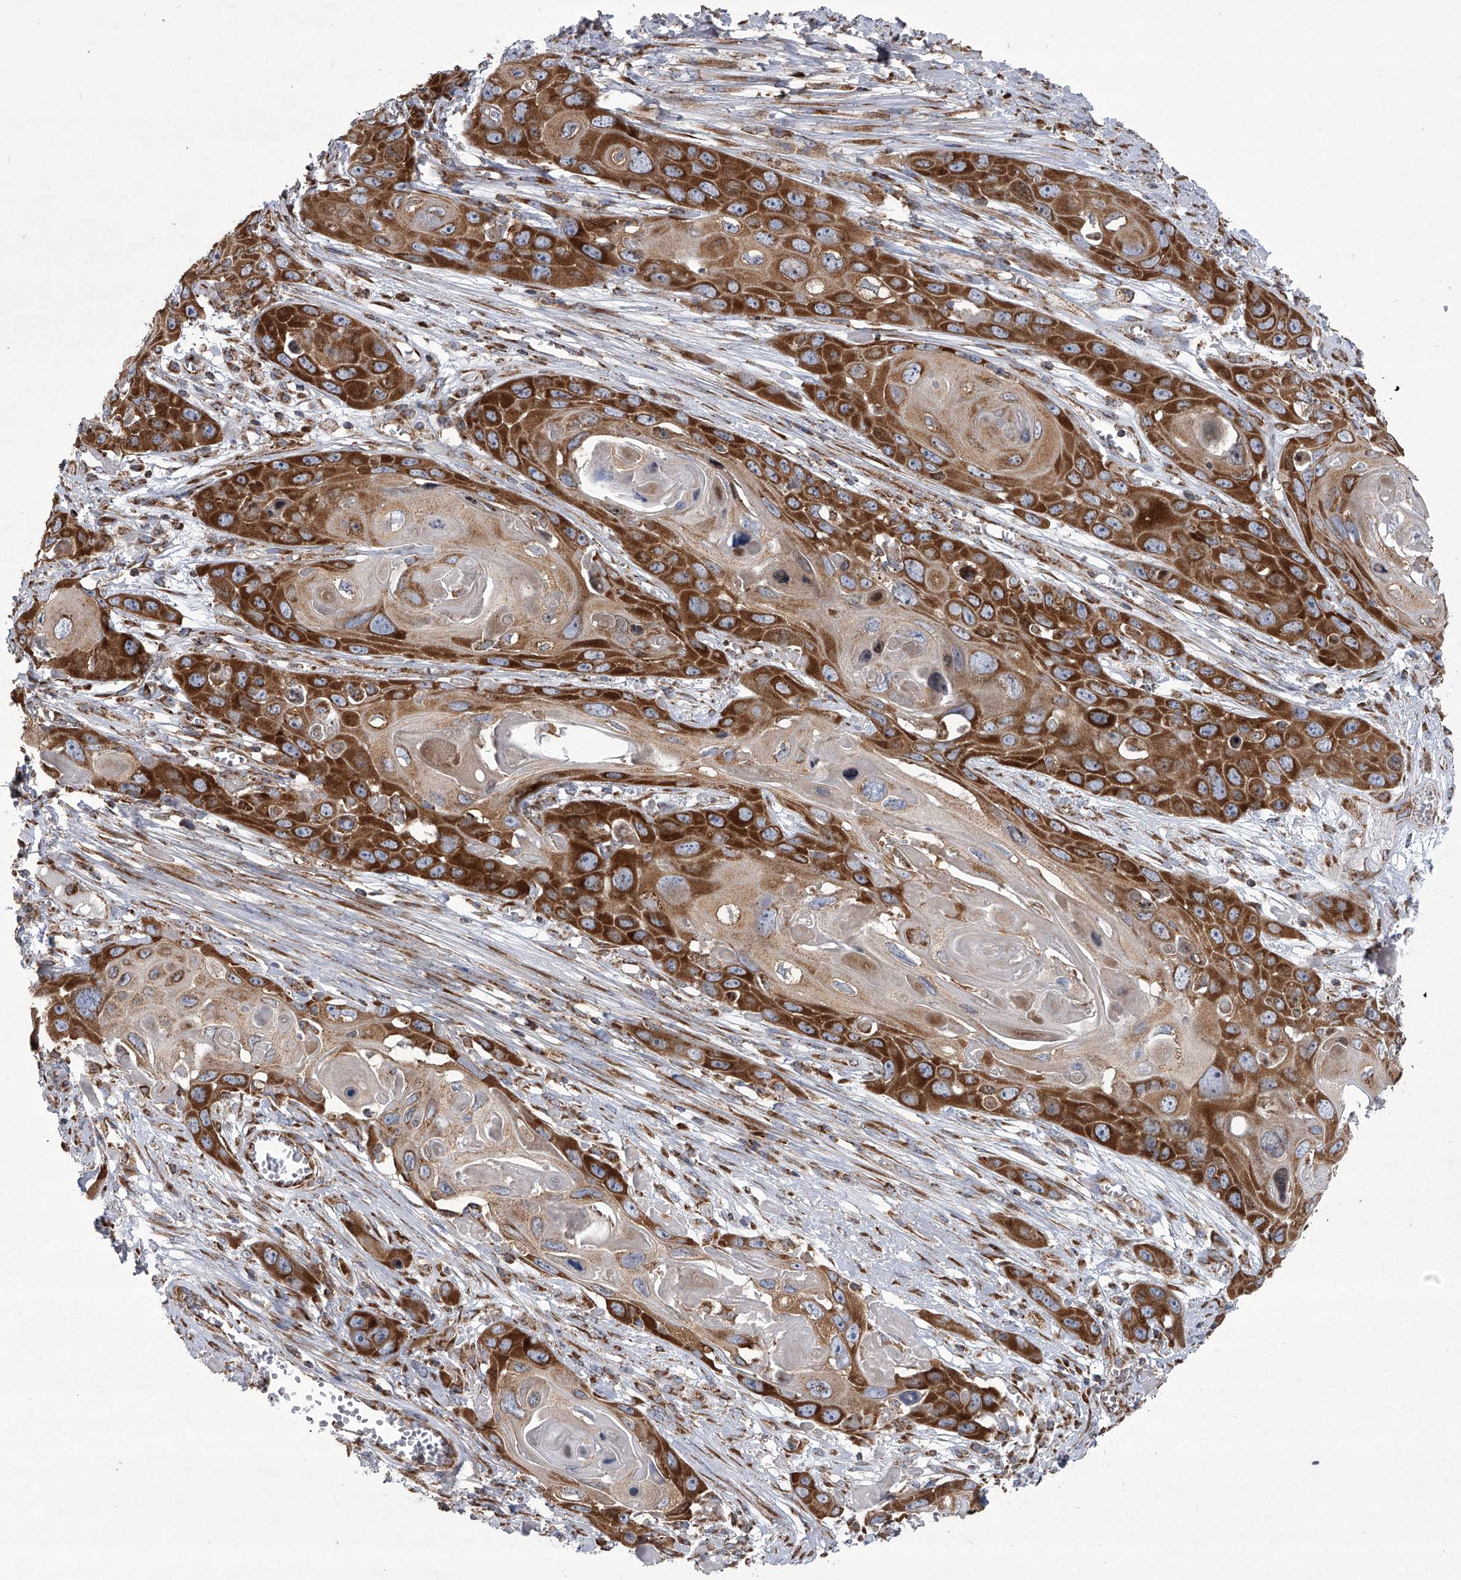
{"staining": {"intensity": "strong", "quantity": ">75%", "location": "cytoplasmic/membranous"}, "tissue": "skin cancer", "cell_type": "Tumor cells", "image_type": "cancer", "snomed": [{"axis": "morphology", "description": "Squamous cell carcinoma, NOS"}, {"axis": "topography", "description": "Skin"}], "caption": "Immunohistochemical staining of skin squamous cell carcinoma demonstrates strong cytoplasmic/membranous protein staining in approximately >75% of tumor cells. Ihc stains the protein of interest in brown and the nuclei are stained blue.", "gene": "ZC3H15", "patient": {"sex": "male", "age": 55}}